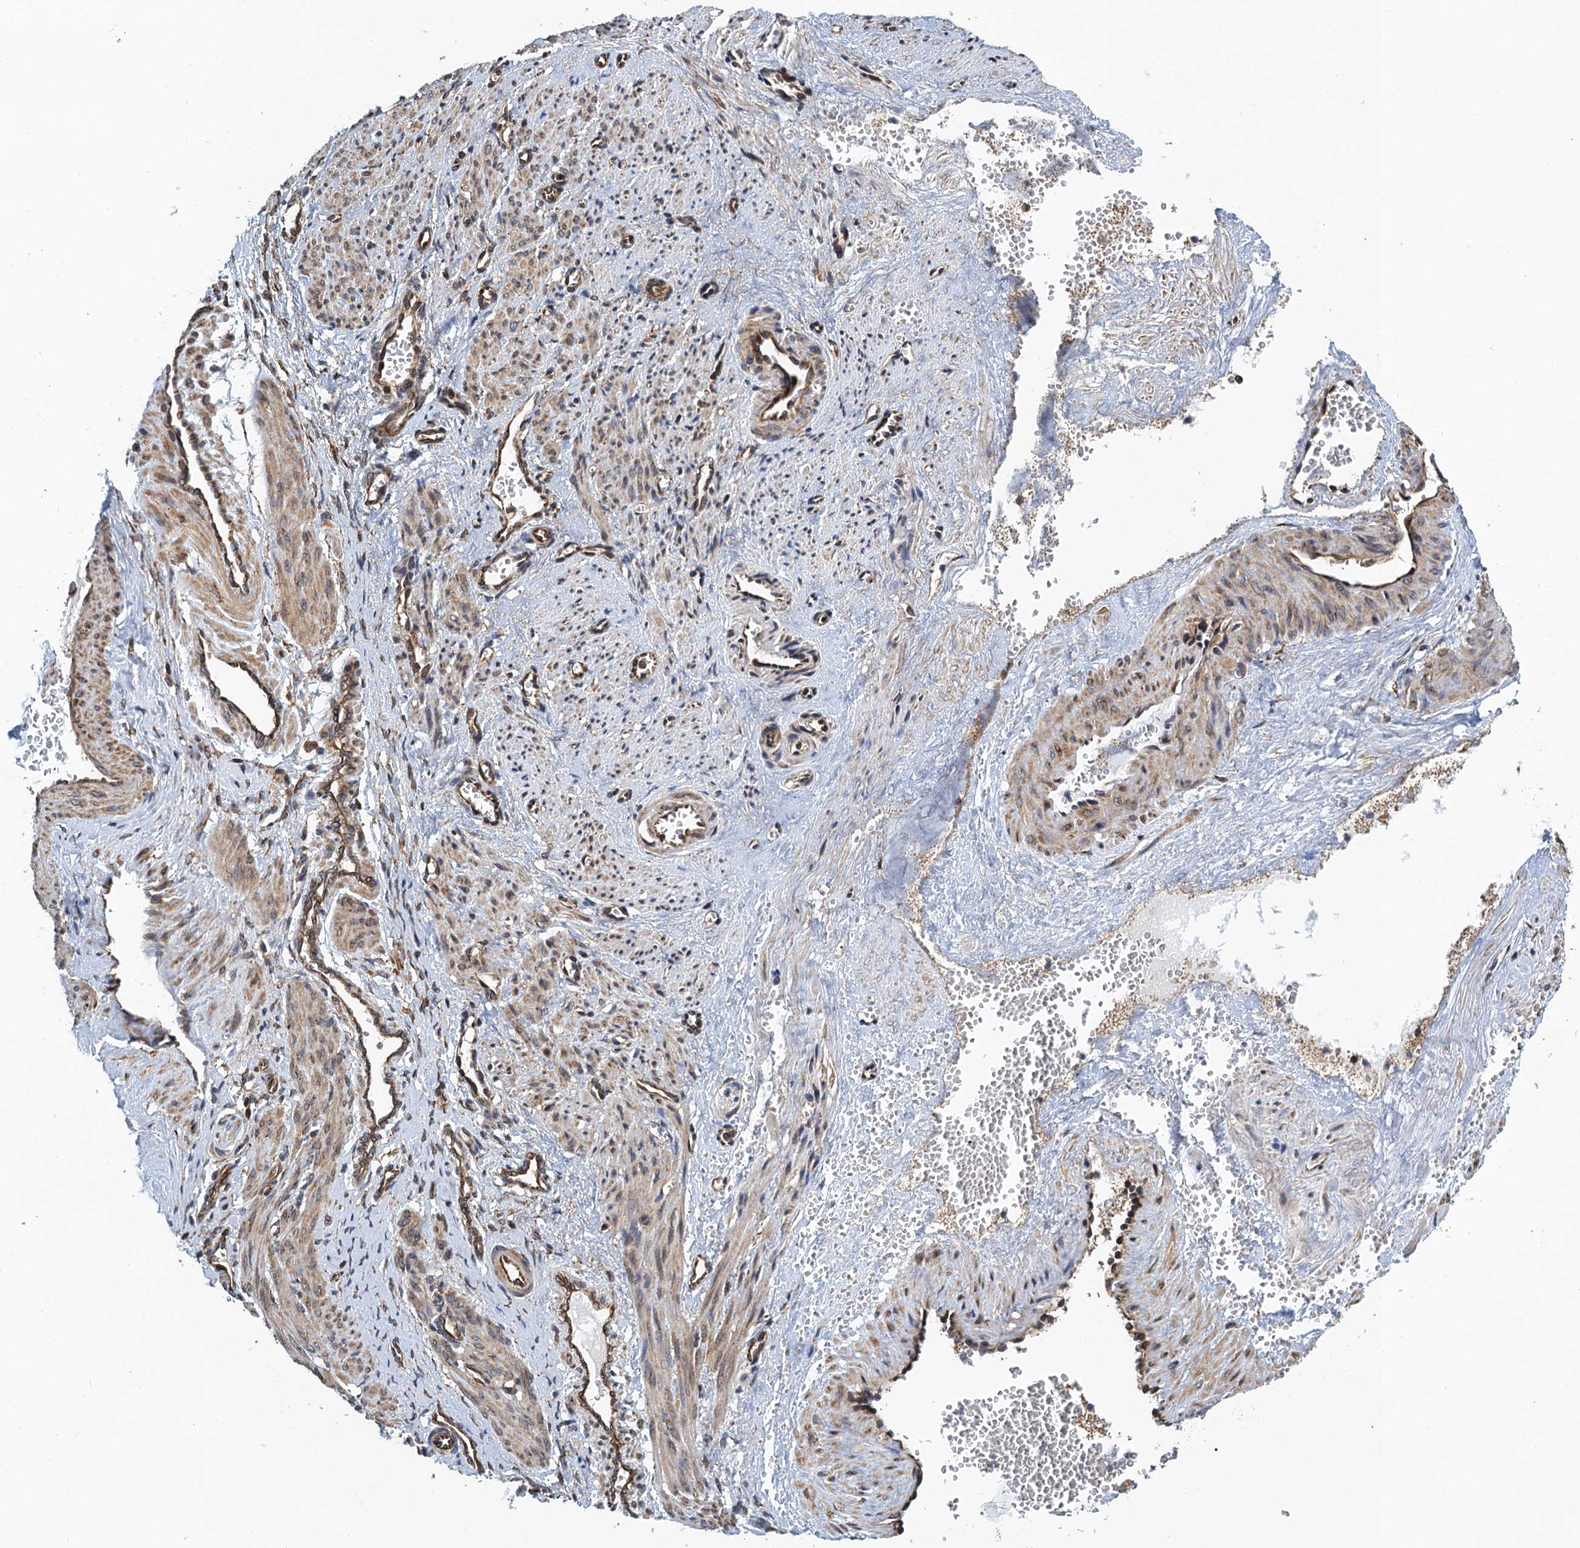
{"staining": {"intensity": "weak", "quantity": ">75%", "location": "cytoplasmic/membranous"}, "tissue": "smooth muscle", "cell_type": "Smooth muscle cells", "image_type": "normal", "snomed": [{"axis": "morphology", "description": "Normal tissue, NOS"}, {"axis": "topography", "description": "Endometrium"}], "caption": "Smooth muscle cells reveal weak cytoplasmic/membranous staining in approximately >75% of cells in unremarkable smooth muscle. The protein is stained brown, and the nuclei are stained in blue (DAB (3,3'-diaminobenzidine) IHC with brightfield microscopy, high magnification).", "gene": "MDM1", "patient": {"sex": "female", "age": 33}}